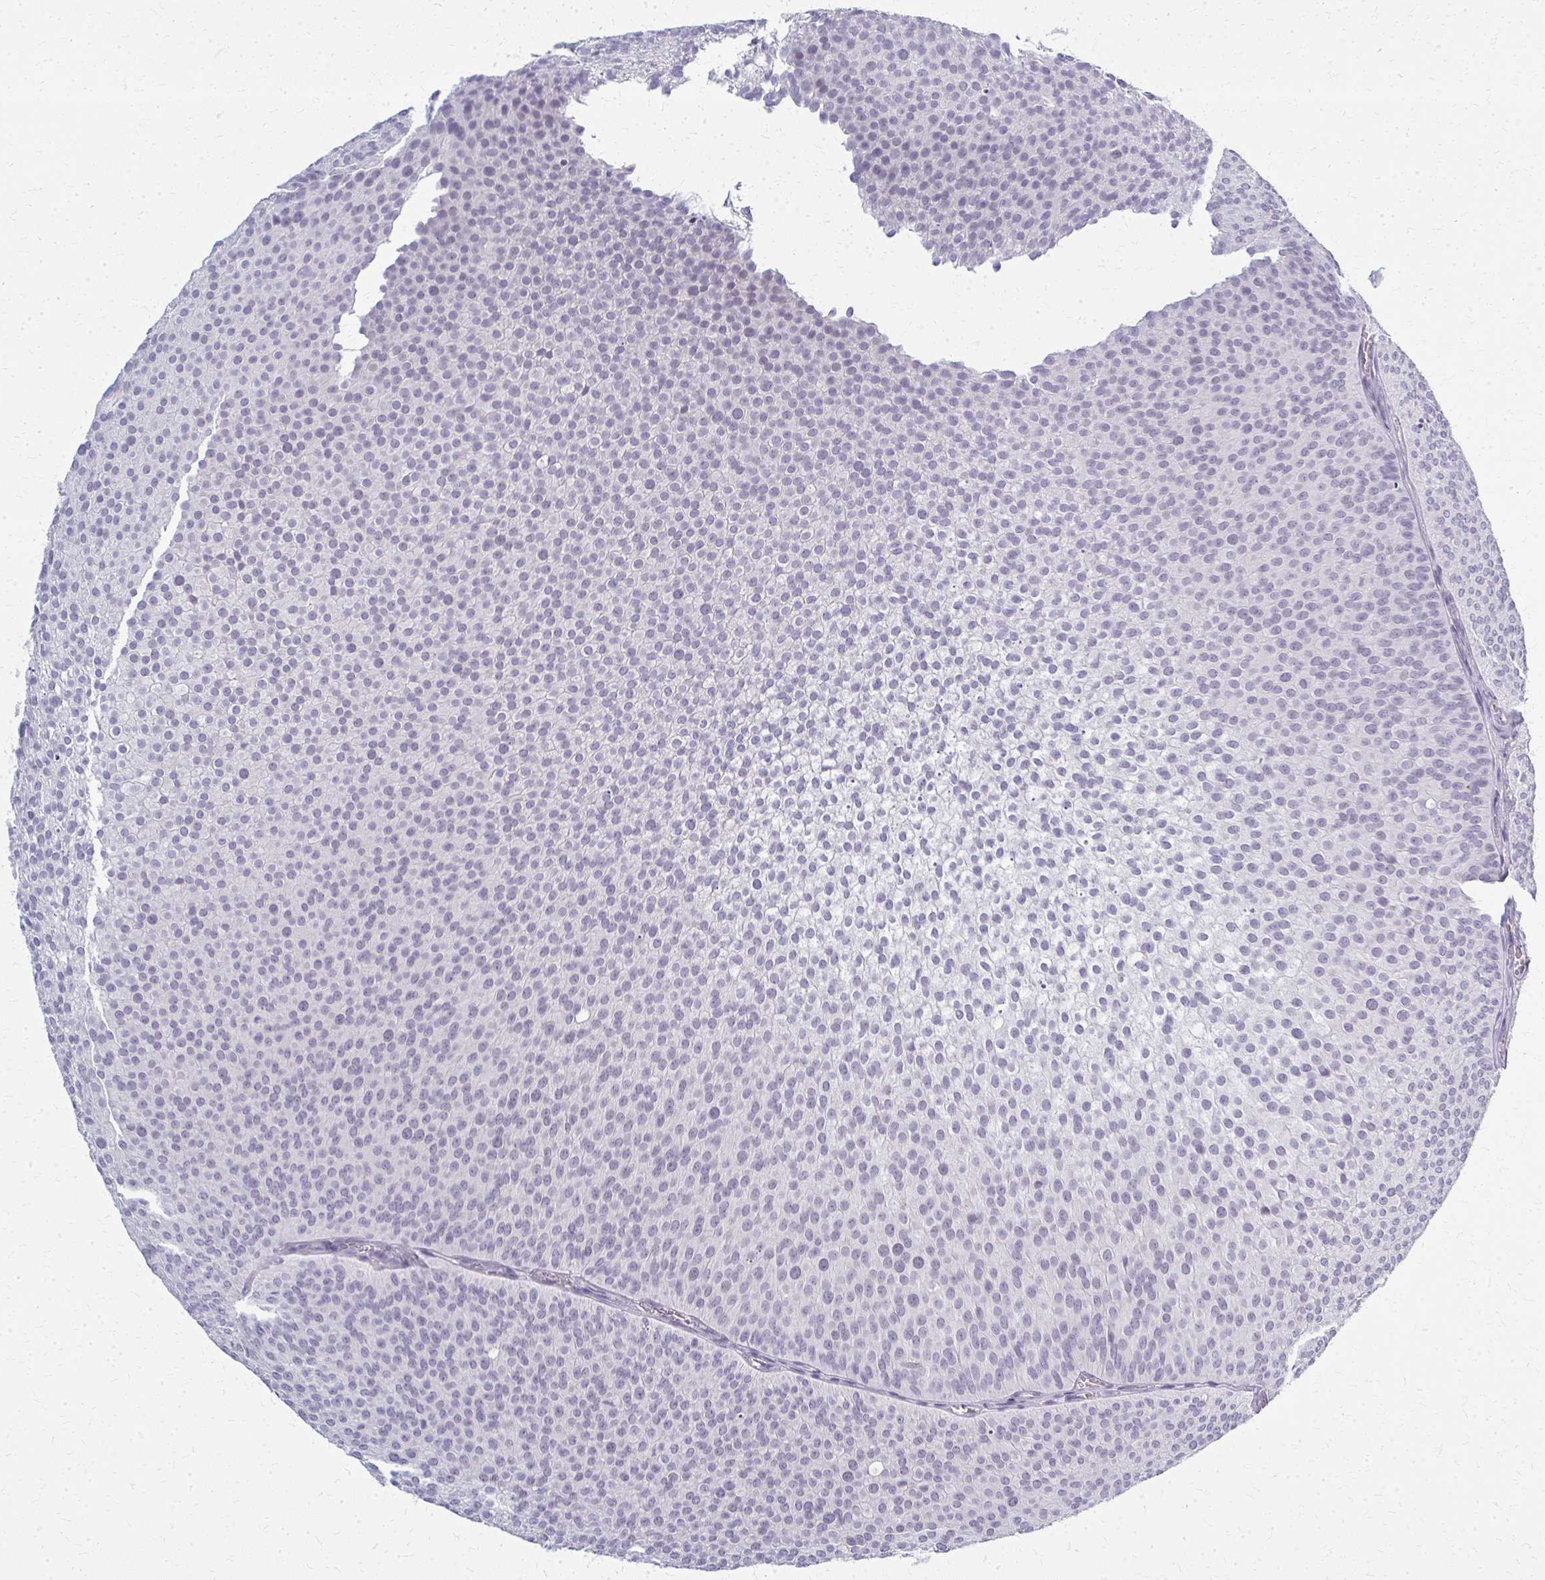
{"staining": {"intensity": "negative", "quantity": "none", "location": "none"}, "tissue": "urothelial cancer", "cell_type": "Tumor cells", "image_type": "cancer", "snomed": [{"axis": "morphology", "description": "Urothelial carcinoma, Low grade"}, {"axis": "topography", "description": "Urinary bladder"}], "caption": "DAB immunohistochemical staining of urothelial carcinoma (low-grade) exhibits no significant staining in tumor cells.", "gene": "CASQ2", "patient": {"sex": "male", "age": 91}}